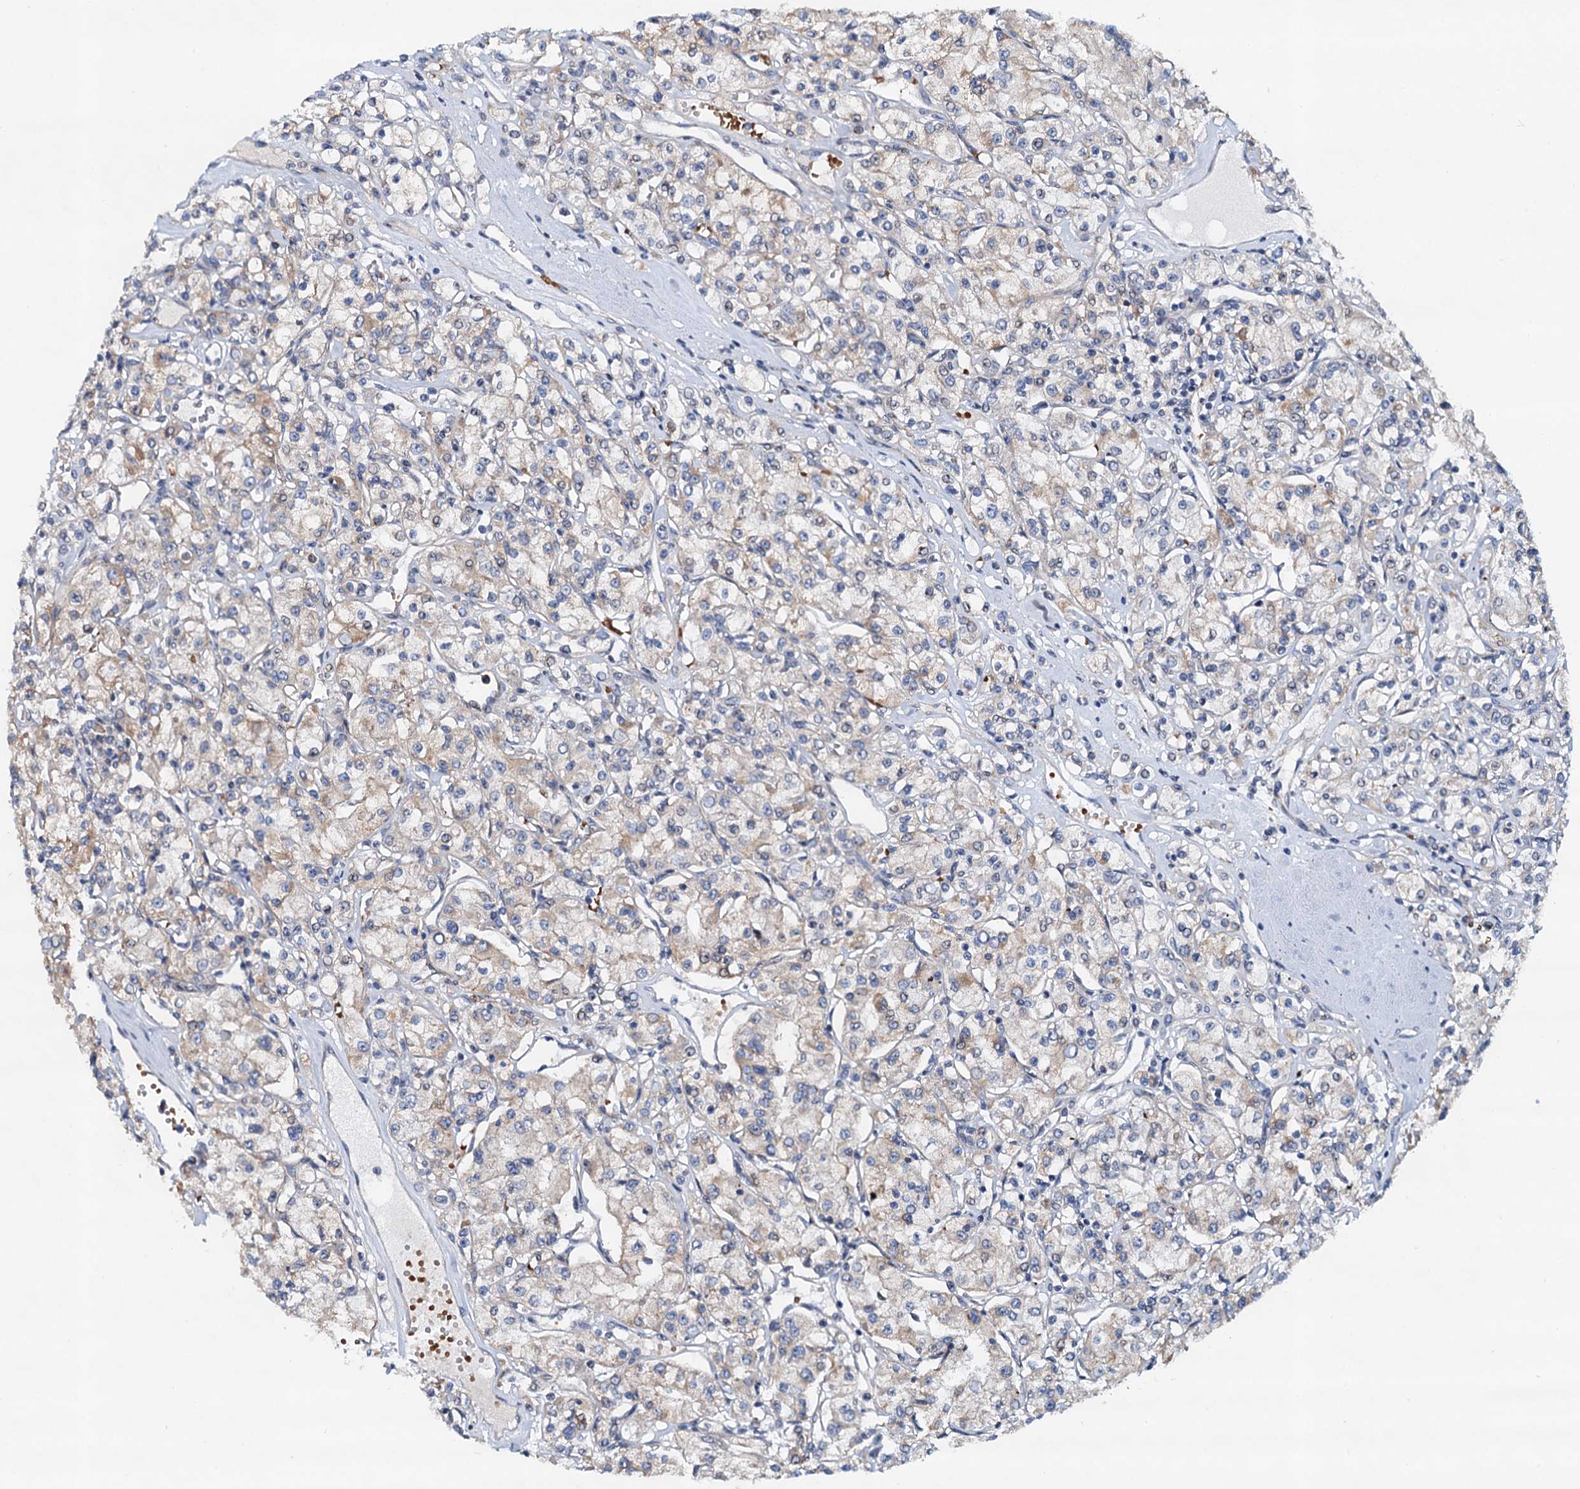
{"staining": {"intensity": "weak", "quantity": "25%-75%", "location": "cytoplasmic/membranous"}, "tissue": "renal cancer", "cell_type": "Tumor cells", "image_type": "cancer", "snomed": [{"axis": "morphology", "description": "Adenocarcinoma, NOS"}, {"axis": "topography", "description": "Kidney"}], "caption": "An image showing weak cytoplasmic/membranous positivity in about 25%-75% of tumor cells in renal adenocarcinoma, as visualized by brown immunohistochemical staining.", "gene": "NBEA", "patient": {"sex": "female", "age": 59}}